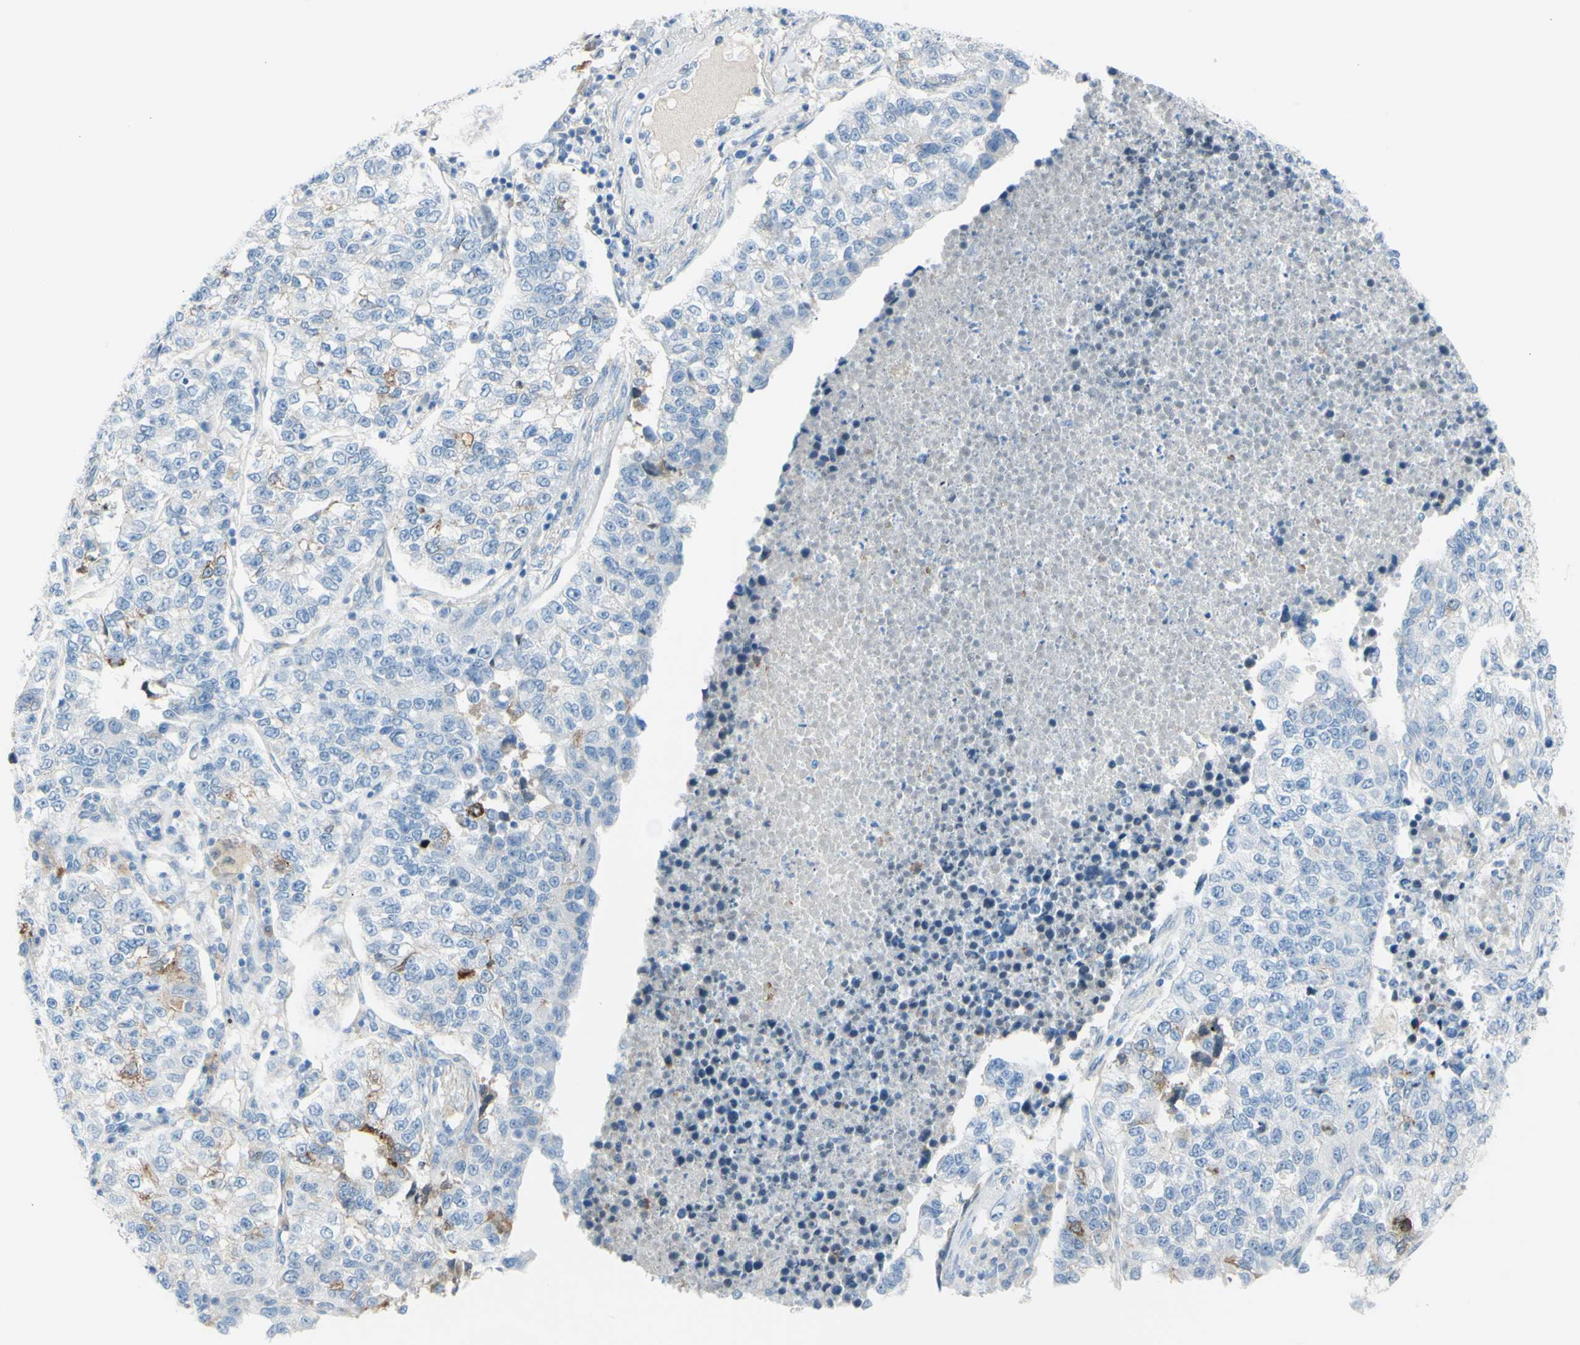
{"staining": {"intensity": "negative", "quantity": "none", "location": "none"}, "tissue": "lung cancer", "cell_type": "Tumor cells", "image_type": "cancer", "snomed": [{"axis": "morphology", "description": "Adenocarcinoma, NOS"}, {"axis": "topography", "description": "Lung"}], "caption": "High magnification brightfield microscopy of lung adenocarcinoma stained with DAB (3,3'-diaminobenzidine) (brown) and counterstained with hematoxylin (blue): tumor cells show no significant expression.", "gene": "TFPI2", "patient": {"sex": "male", "age": 49}}